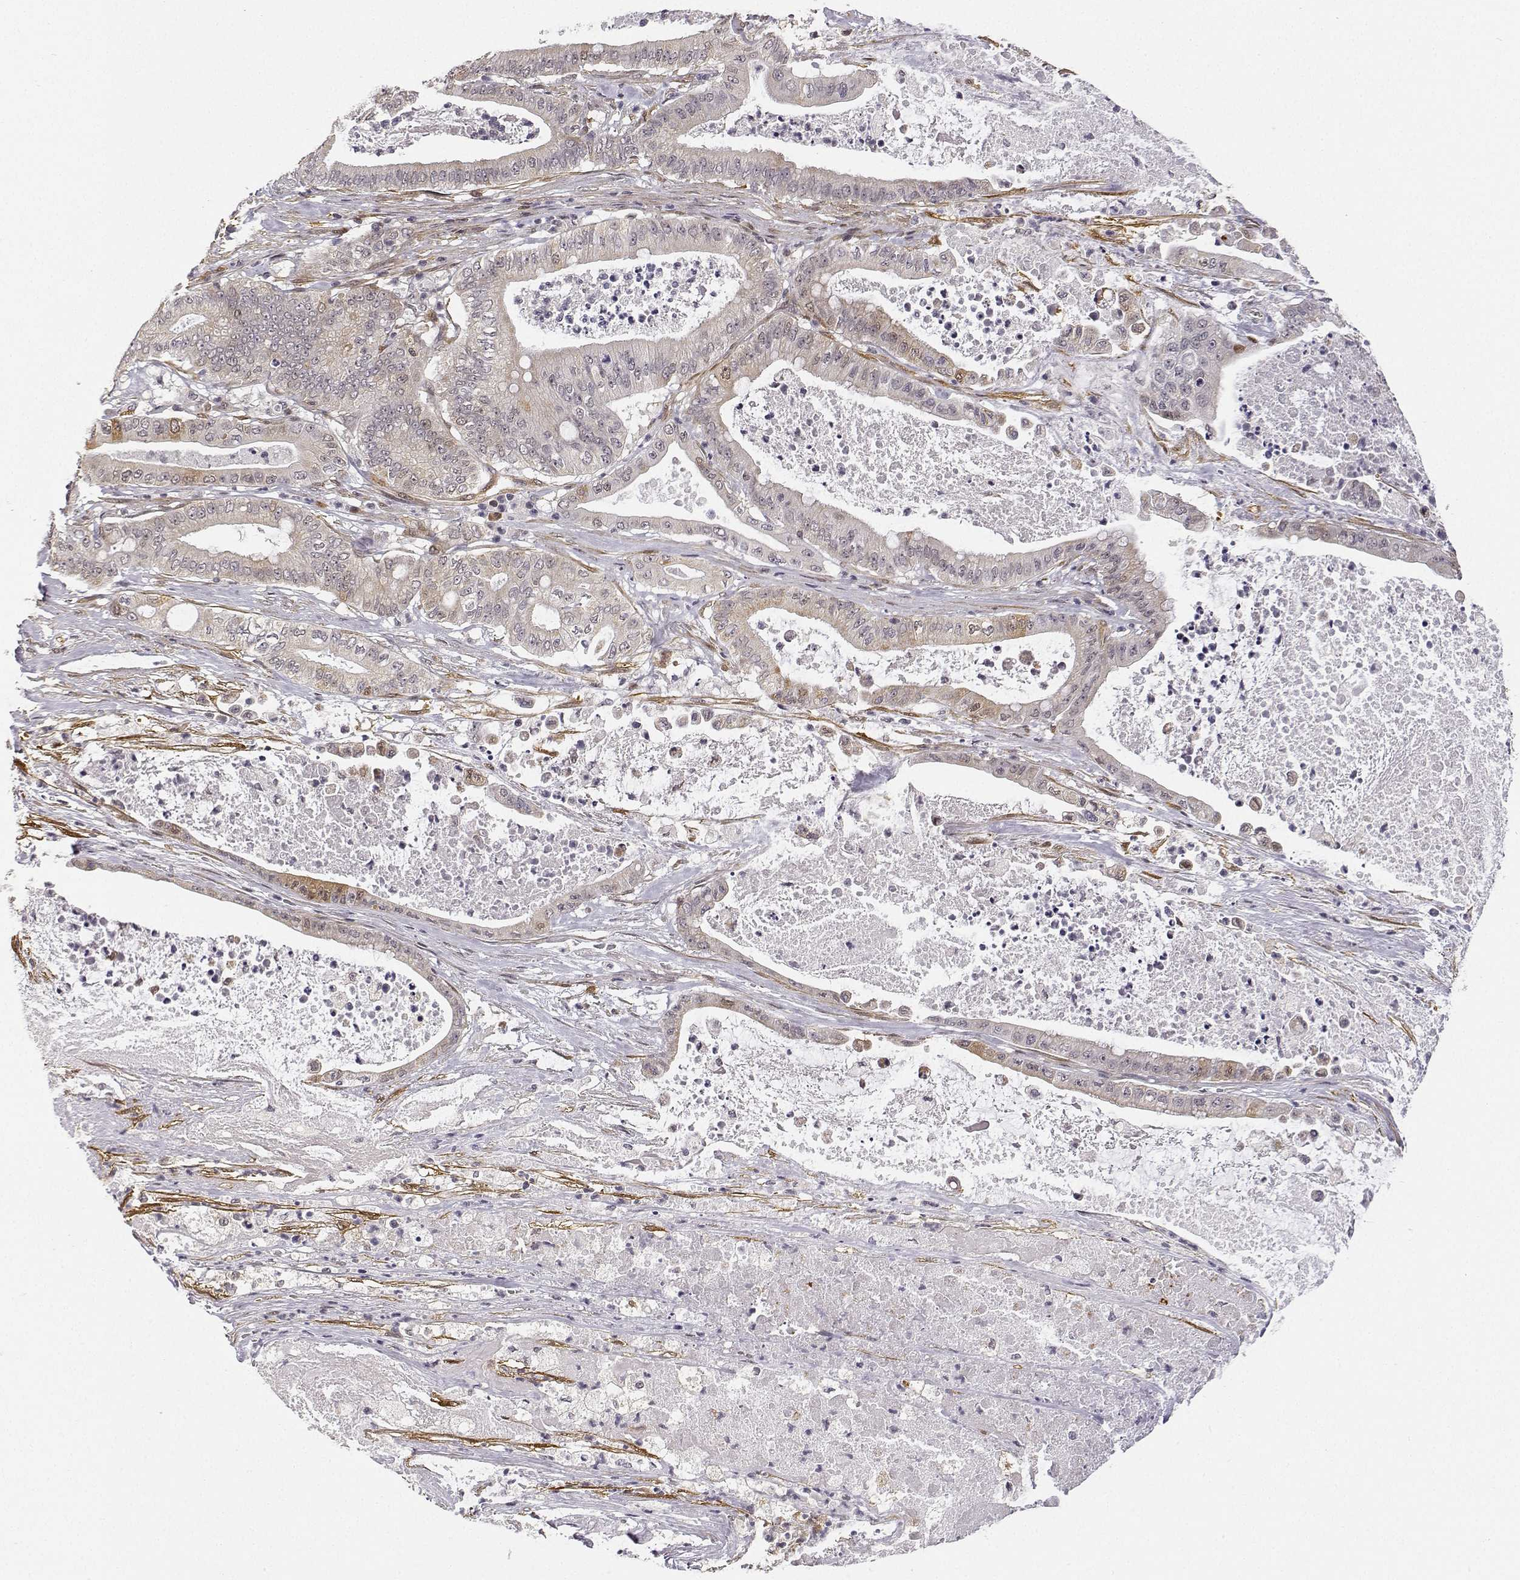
{"staining": {"intensity": "weak", "quantity": "<25%", "location": "cytoplasmic/membranous"}, "tissue": "pancreatic cancer", "cell_type": "Tumor cells", "image_type": "cancer", "snomed": [{"axis": "morphology", "description": "Adenocarcinoma, NOS"}, {"axis": "topography", "description": "Pancreas"}], "caption": "Adenocarcinoma (pancreatic) was stained to show a protein in brown. There is no significant positivity in tumor cells.", "gene": "PHGDH", "patient": {"sex": "male", "age": 71}}